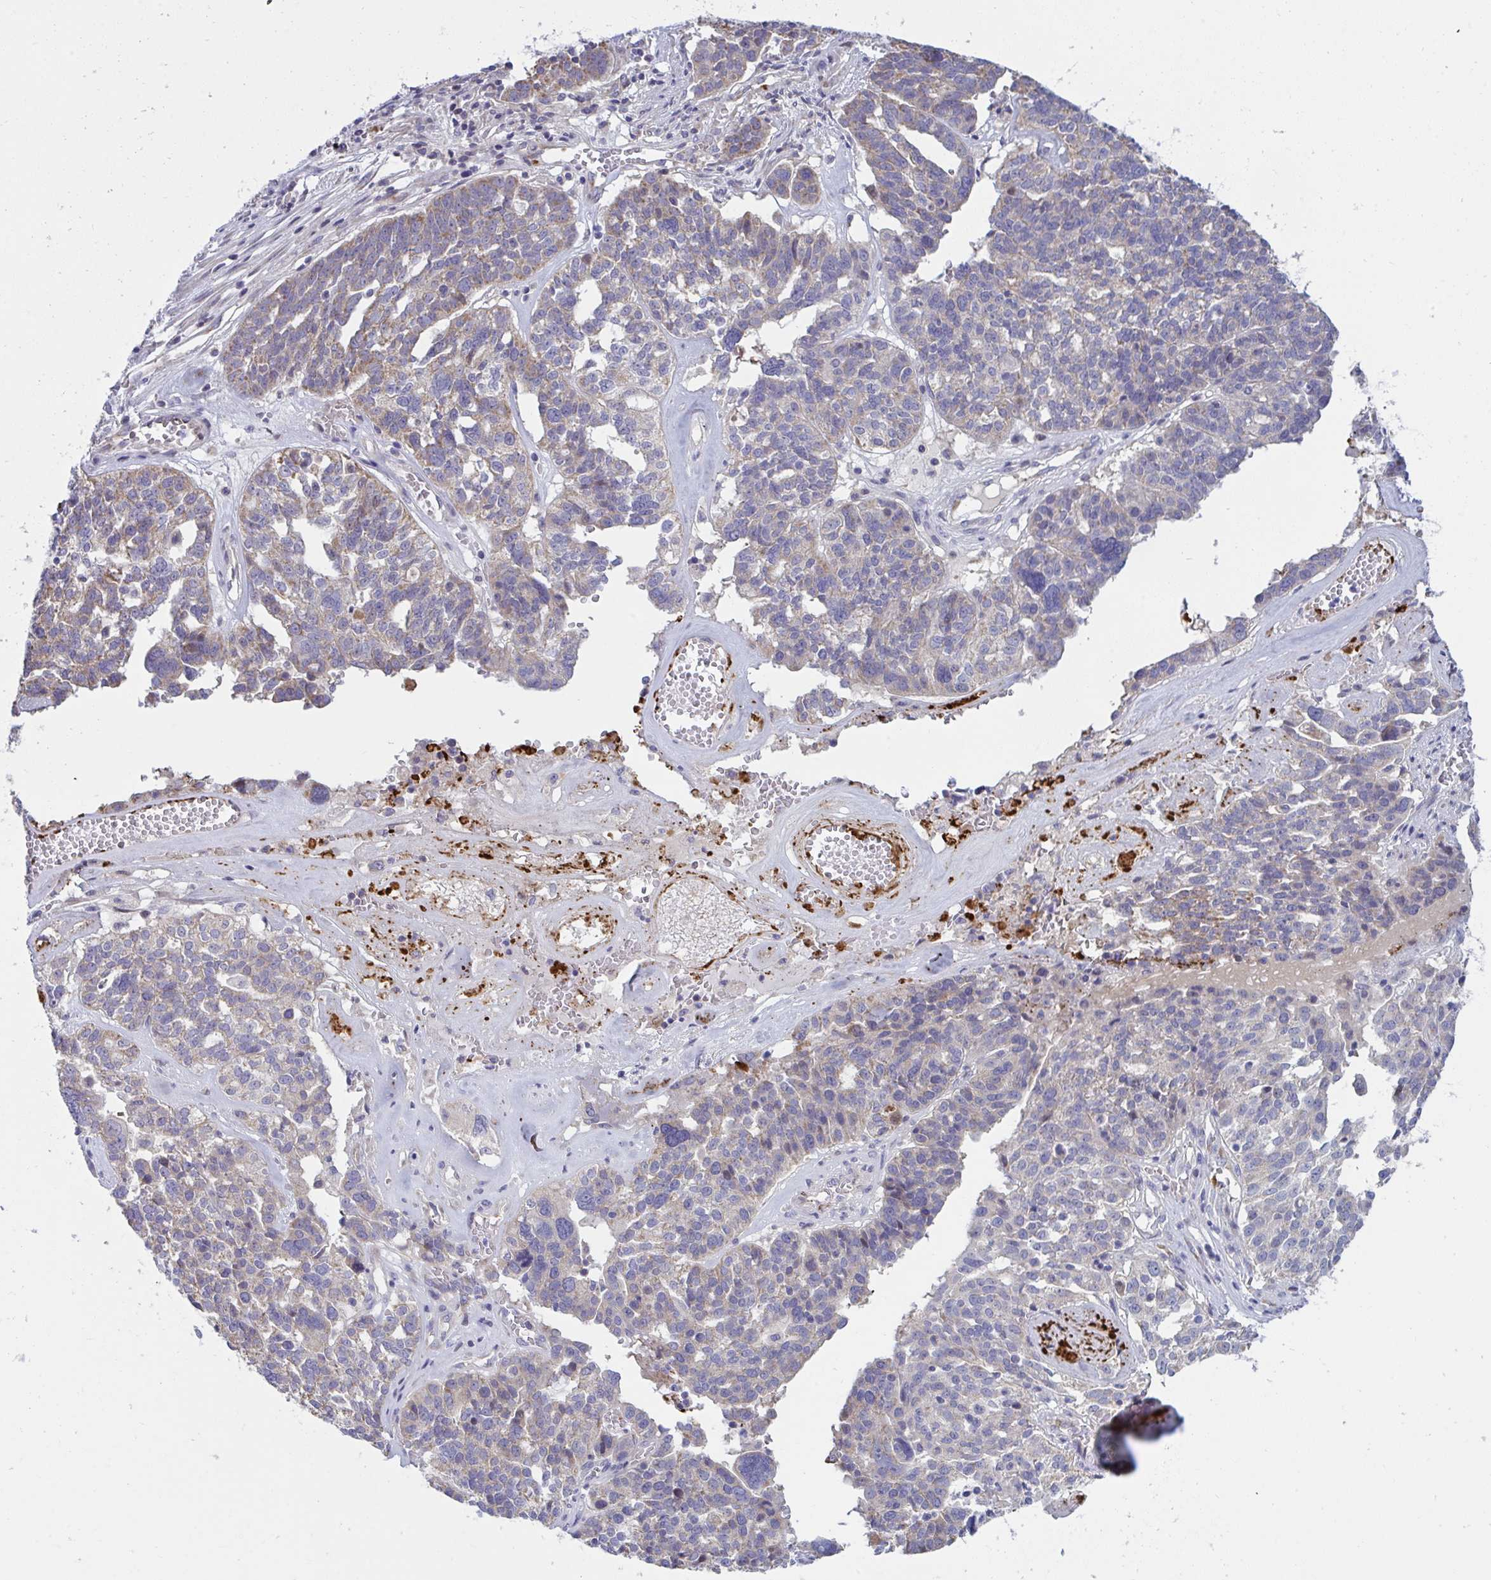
{"staining": {"intensity": "negative", "quantity": "none", "location": "none"}, "tissue": "ovarian cancer", "cell_type": "Tumor cells", "image_type": "cancer", "snomed": [{"axis": "morphology", "description": "Cystadenocarcinoma, serous, NOS"}, {"axis": "topography", "description": "Ovary"}], "caption": "IHC of human ovarian serous cystadenocarcinoma demonstrates no expression in tumor cells.", "gene": "IL37", "patient": {"sex": "female", "age": 59}}